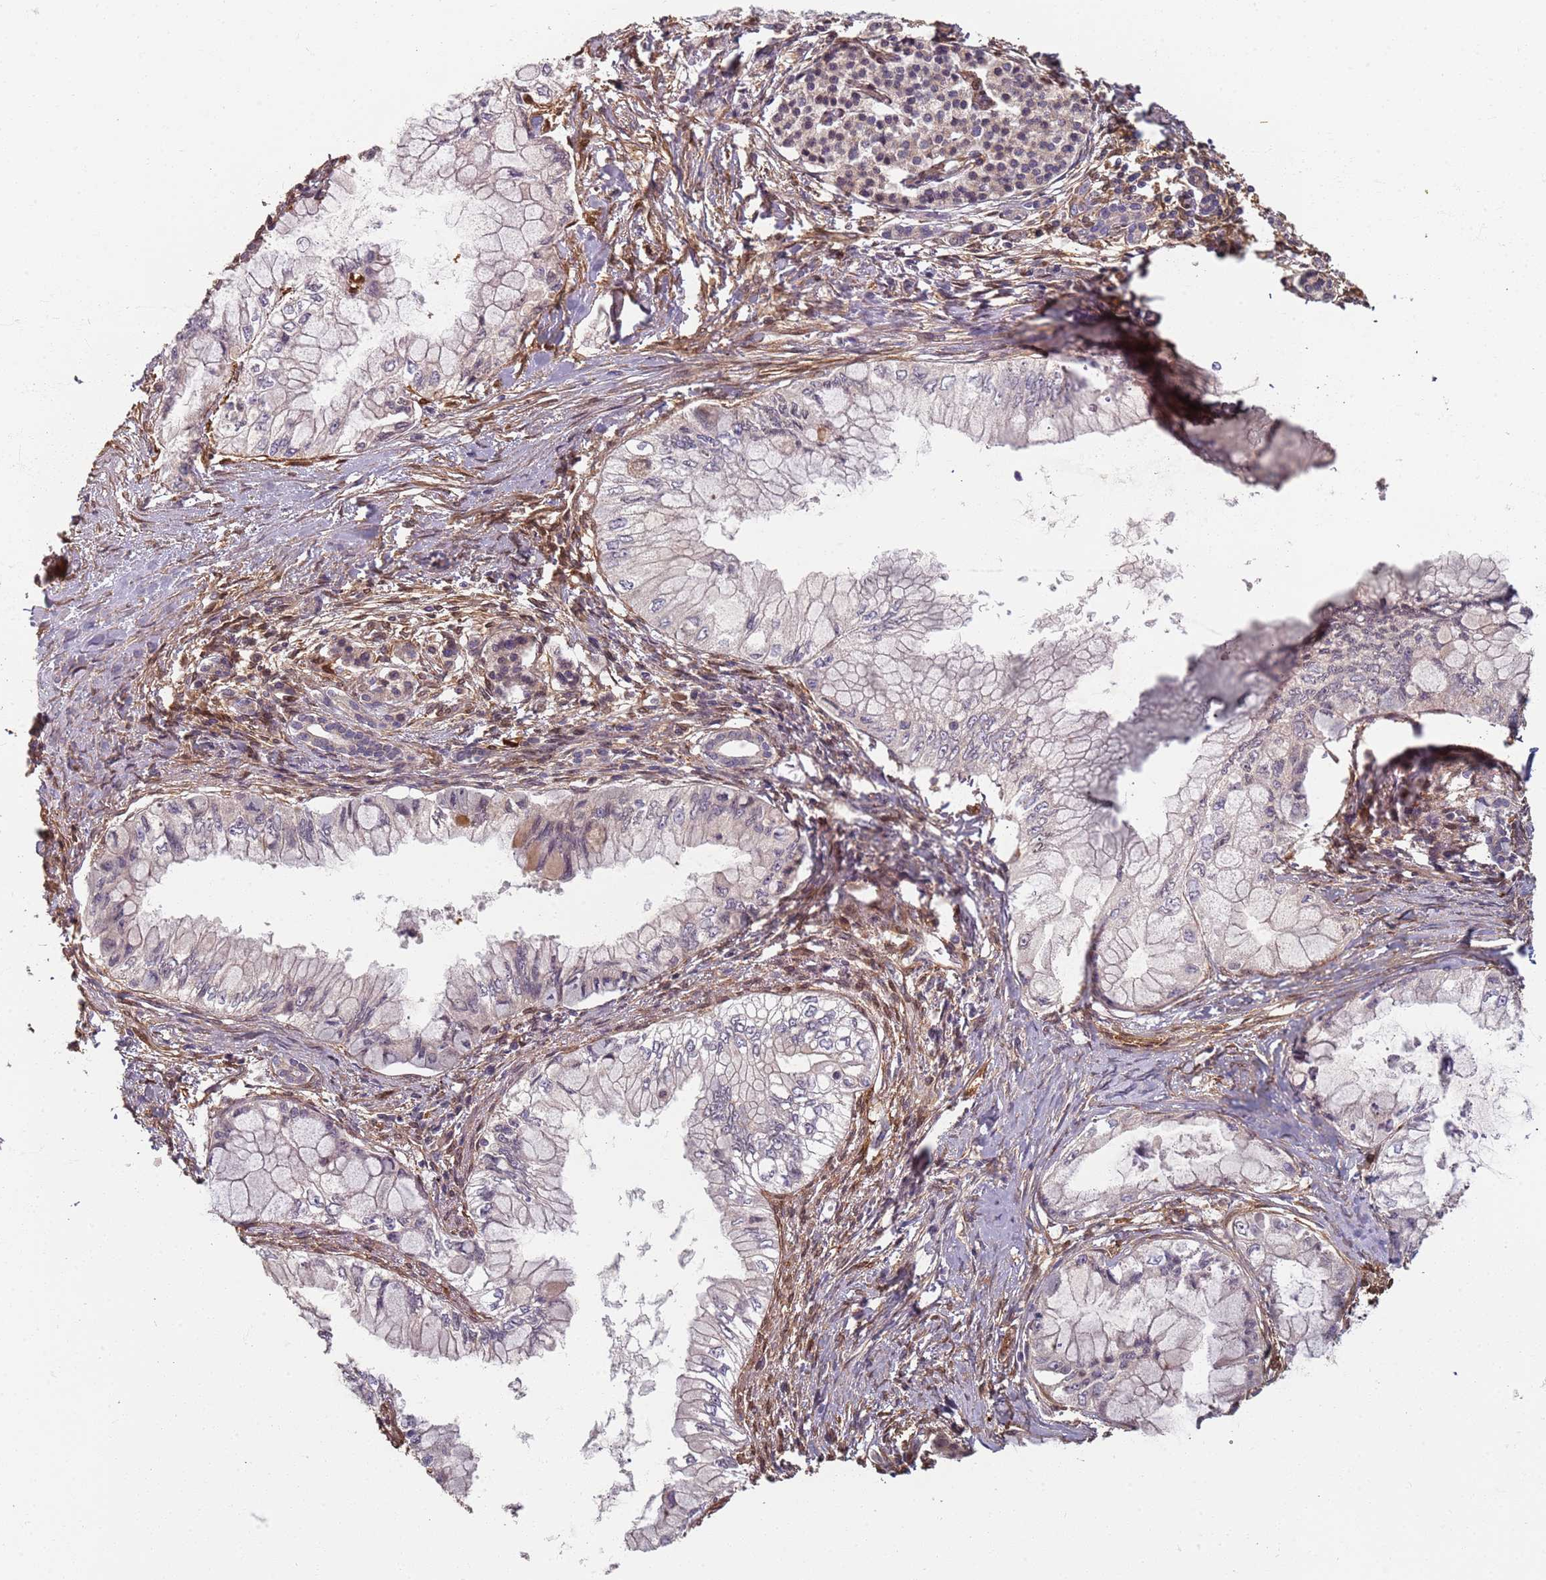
{"staining": {"intensity": "negative", "quantity": "none", "location": "none"}, "tissue": "pancreatic cancer", "cell_type": "Tumor cells", "image_type": "cancer", "snomed": [{"axis": "morphology", "description": "Adenocarcinoma, NOS"}, {"axis": "topography", "description": "Pancreas"}], "caption": "Immunohistochemistry (IHC) image of human pancreatic adenocarcinoma stained for a protein (brown), which shows no expression in tumor cells.", "gene": "SDCCAG8", "patient": {"sex": "male", "age": 48}}